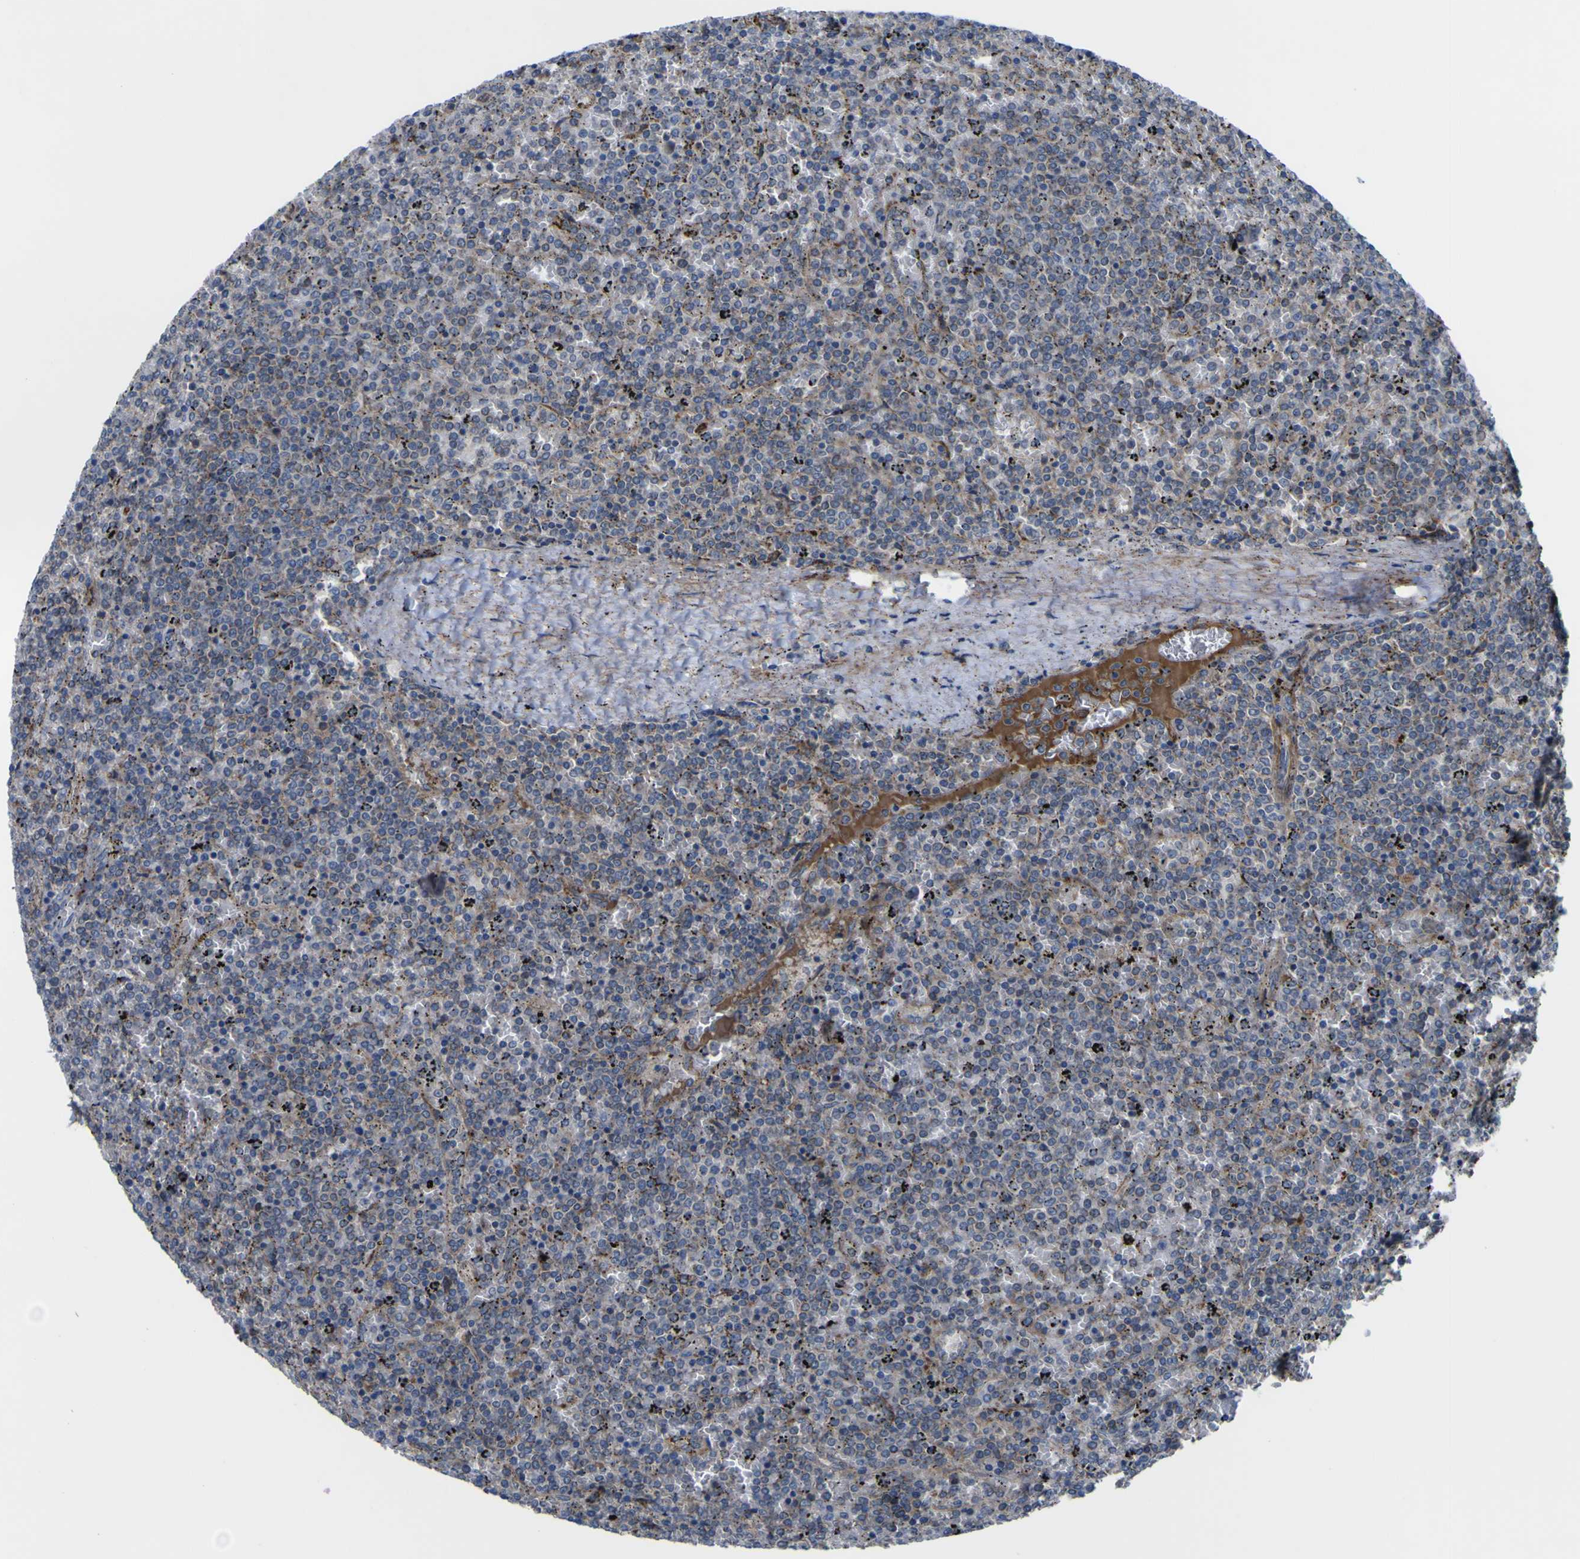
{"staining": {"intensity": "negative", "quantity": "none", "location": "none"}, "tissue": "lymphoma", "cell_type": "Tumor cells", "image_type": "cancer", "snomed": [{"axis": "morphology", "description": "Malignant lymphoma, non-Hodgkin's type, Low grade"}, {"axis": "topography", "description": "Spleen"}], "caption": "A photomicrograph of human low-grade malignant lymphoma, non-Hodgkin's type is negative for staining in tumor cells.", "gene": "GPLD1", "patient": {"sex": "female", "age": 77}}